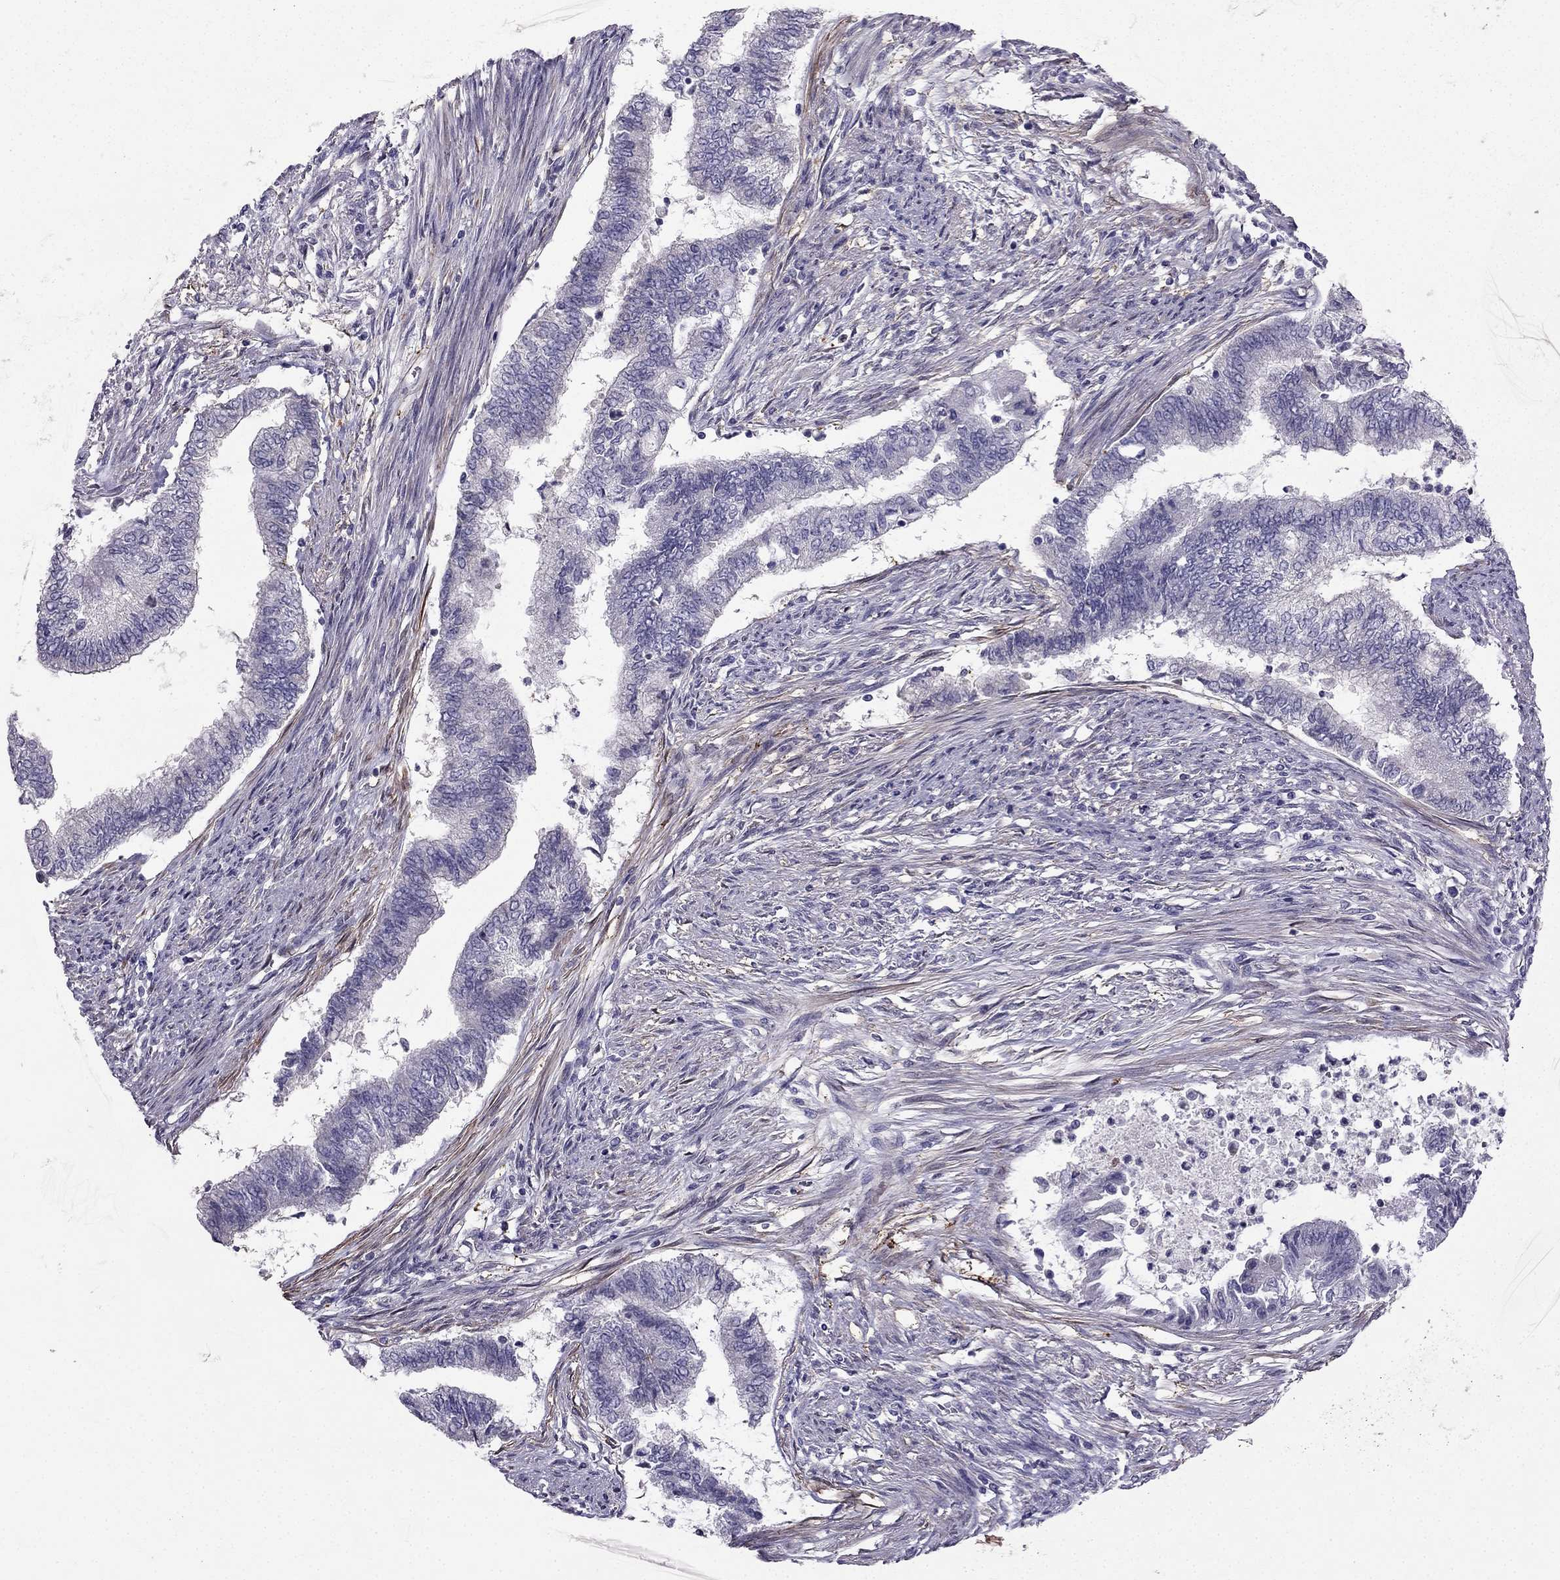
{"staining": {"intensity": "negative", "quantity": "none", "location": "none"}, "tissue": "endometrial cancer", "cell_type": "Tumor cells", "image_type": "cancer", "snomed": [{"axis": "morphology", "description": "Adenocarcinoma, NOS"}, {"axis": "topography", "description": "Endometrium"}], "caption": "Tumor cells are negative for protein expression in human endometrial cancer.", "gene": "SYT5", "patient": {"sex": "female", "age": 65}}